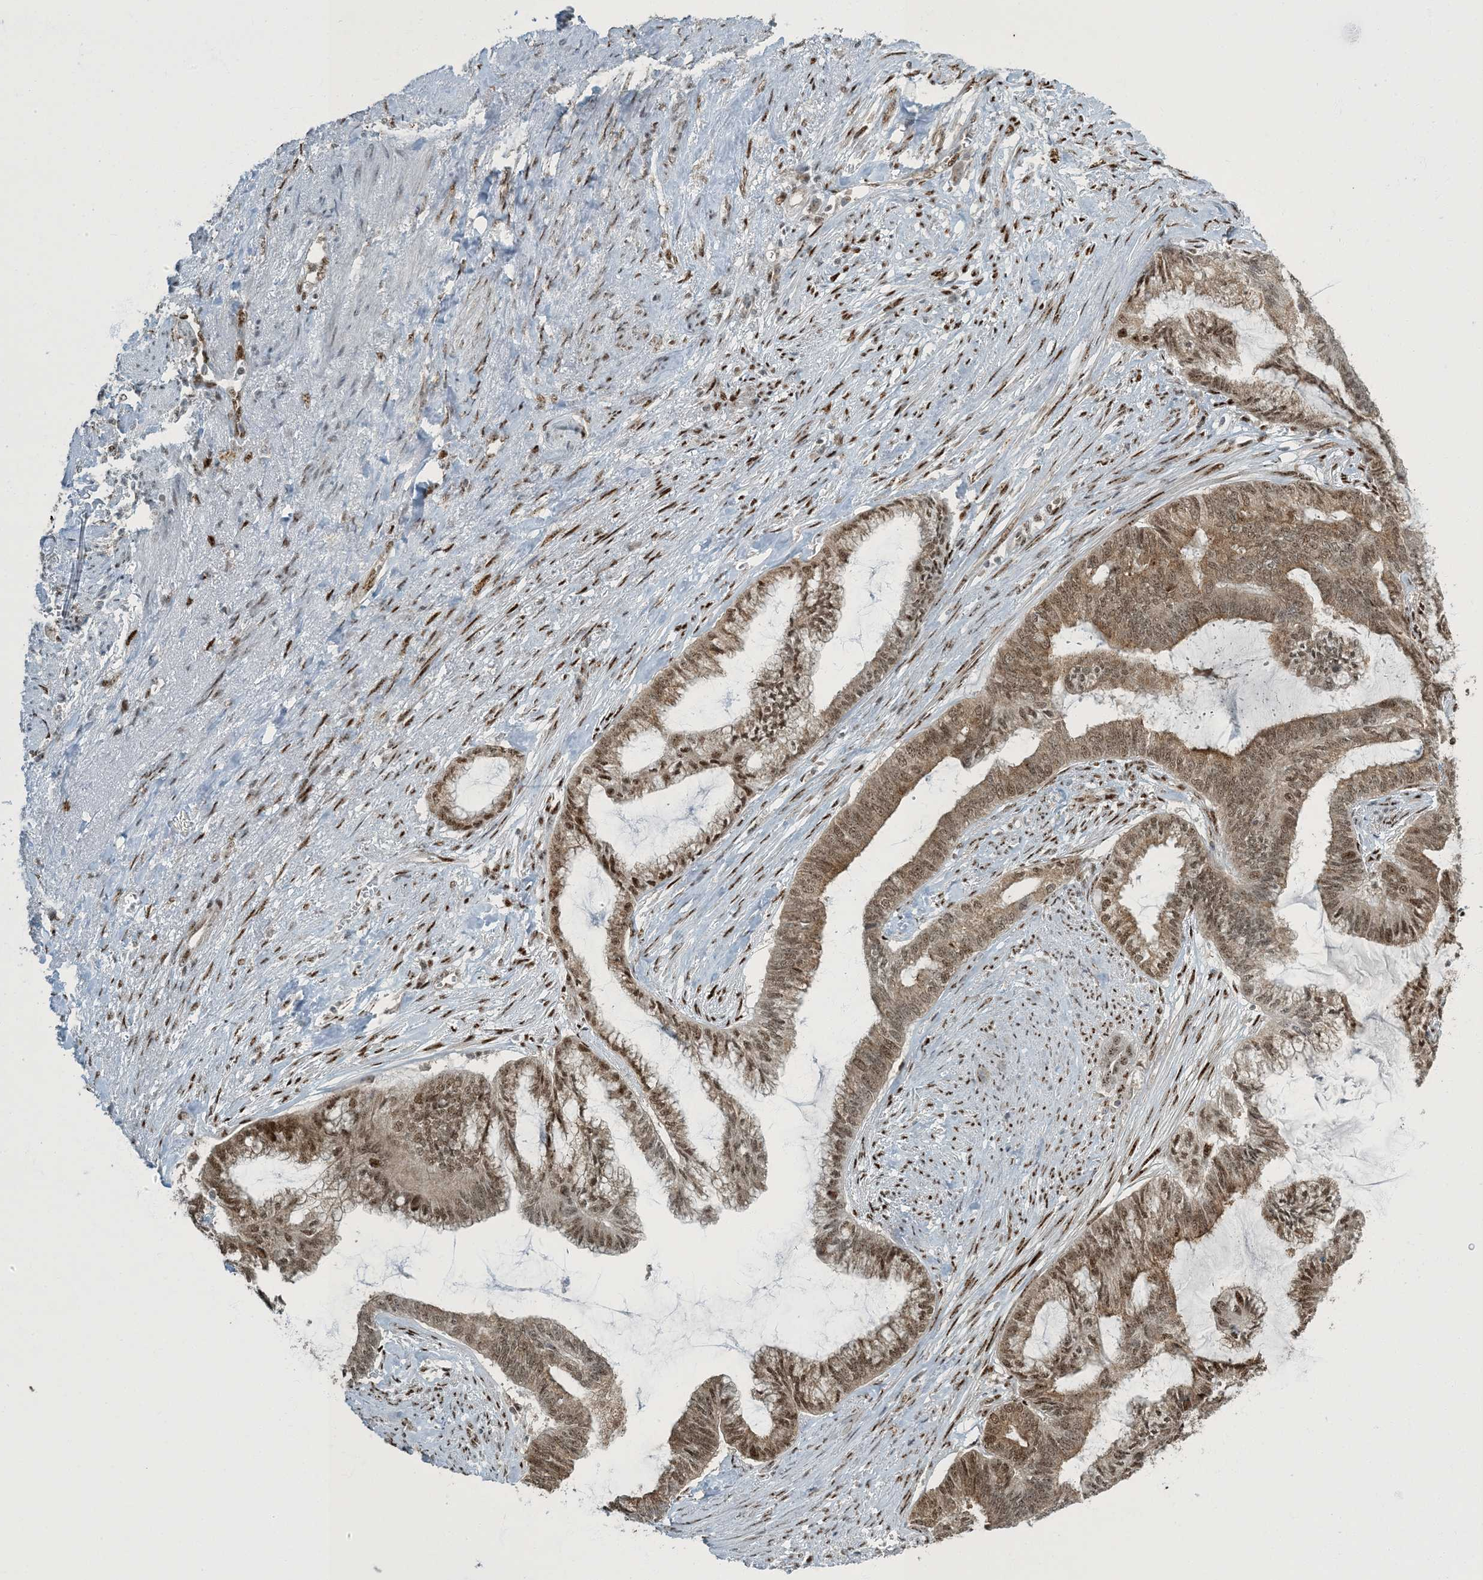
{"staining": {"intensity": "moderate", "quantity": ">75%", "location": "cytoplasmic/membranous,nuclear"}, "tissue": "endometrial cancer", "cell_type": "Tumor cells", "image_type": "cancer", "snomed": [{"axis": "morphology", "description": "Adenocarcinoma, NOS"}, {"axis": "topography", "description": "Endometrium"}], "caption": "Brown immunohistochemical staining in human endometrial cancer (adenocarcinoma) reveals moderate cytoplasmic/membranous and nuclear staining in about >75% of tumor cells.", "gene": "MBD1", "patient": {"sex": "female", "age": 86}}